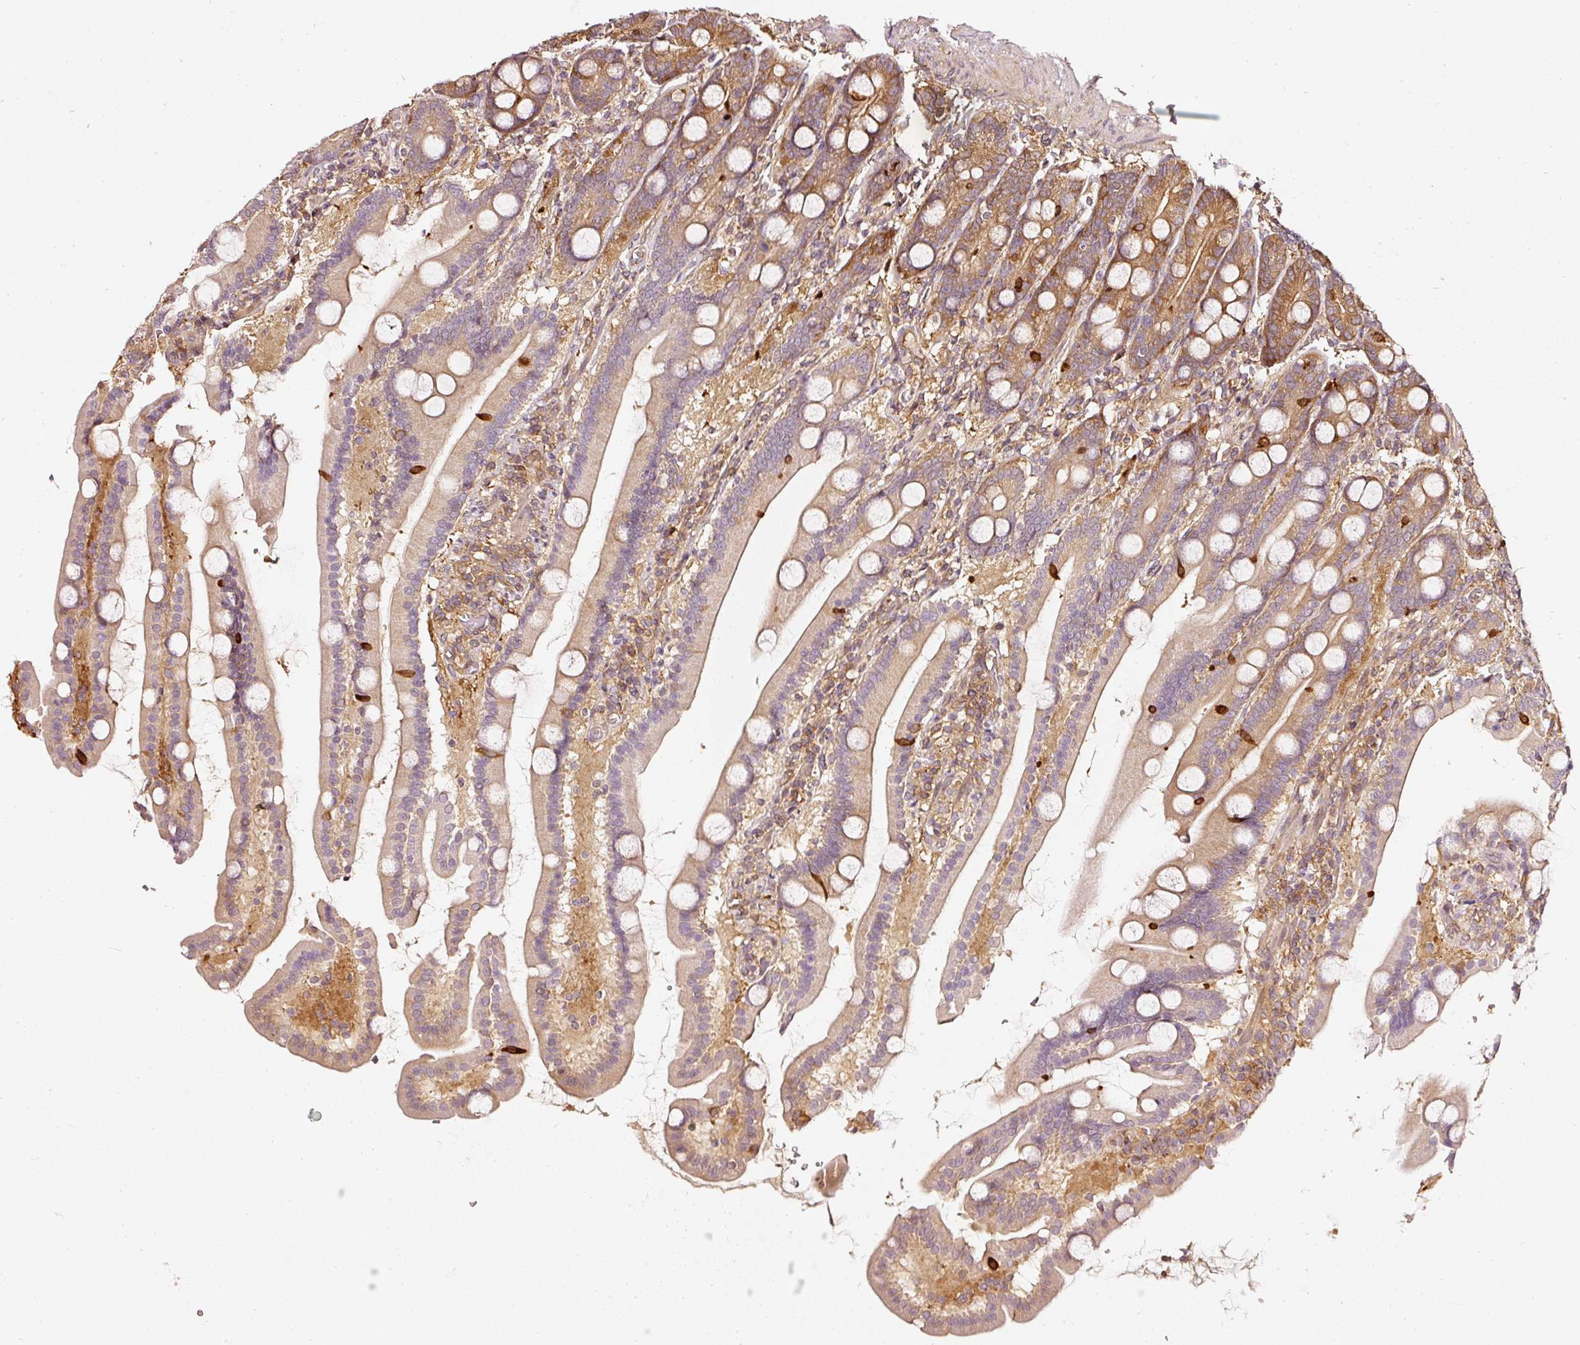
{"staining": {"intensity": "strong", "quantity": "25%-75%", "location": "cytoplasmic/membranous"}, "tissue": "duodenum", "cell_type": "Glandular cells", "image_type": "normal", "snomed": [{"axis": "morphology", "description": "Normal tissue, NOS"}, {"axis": "topography", "description": "Duodenum"}], "caption": "Strong cytoplasmic/membranous expression for a protein is seen in about 25%-75% of glandular cells of normal duodenum using IHC.", "gene": "ASMTL", "patient": {"sex": "male", "age": 55}}